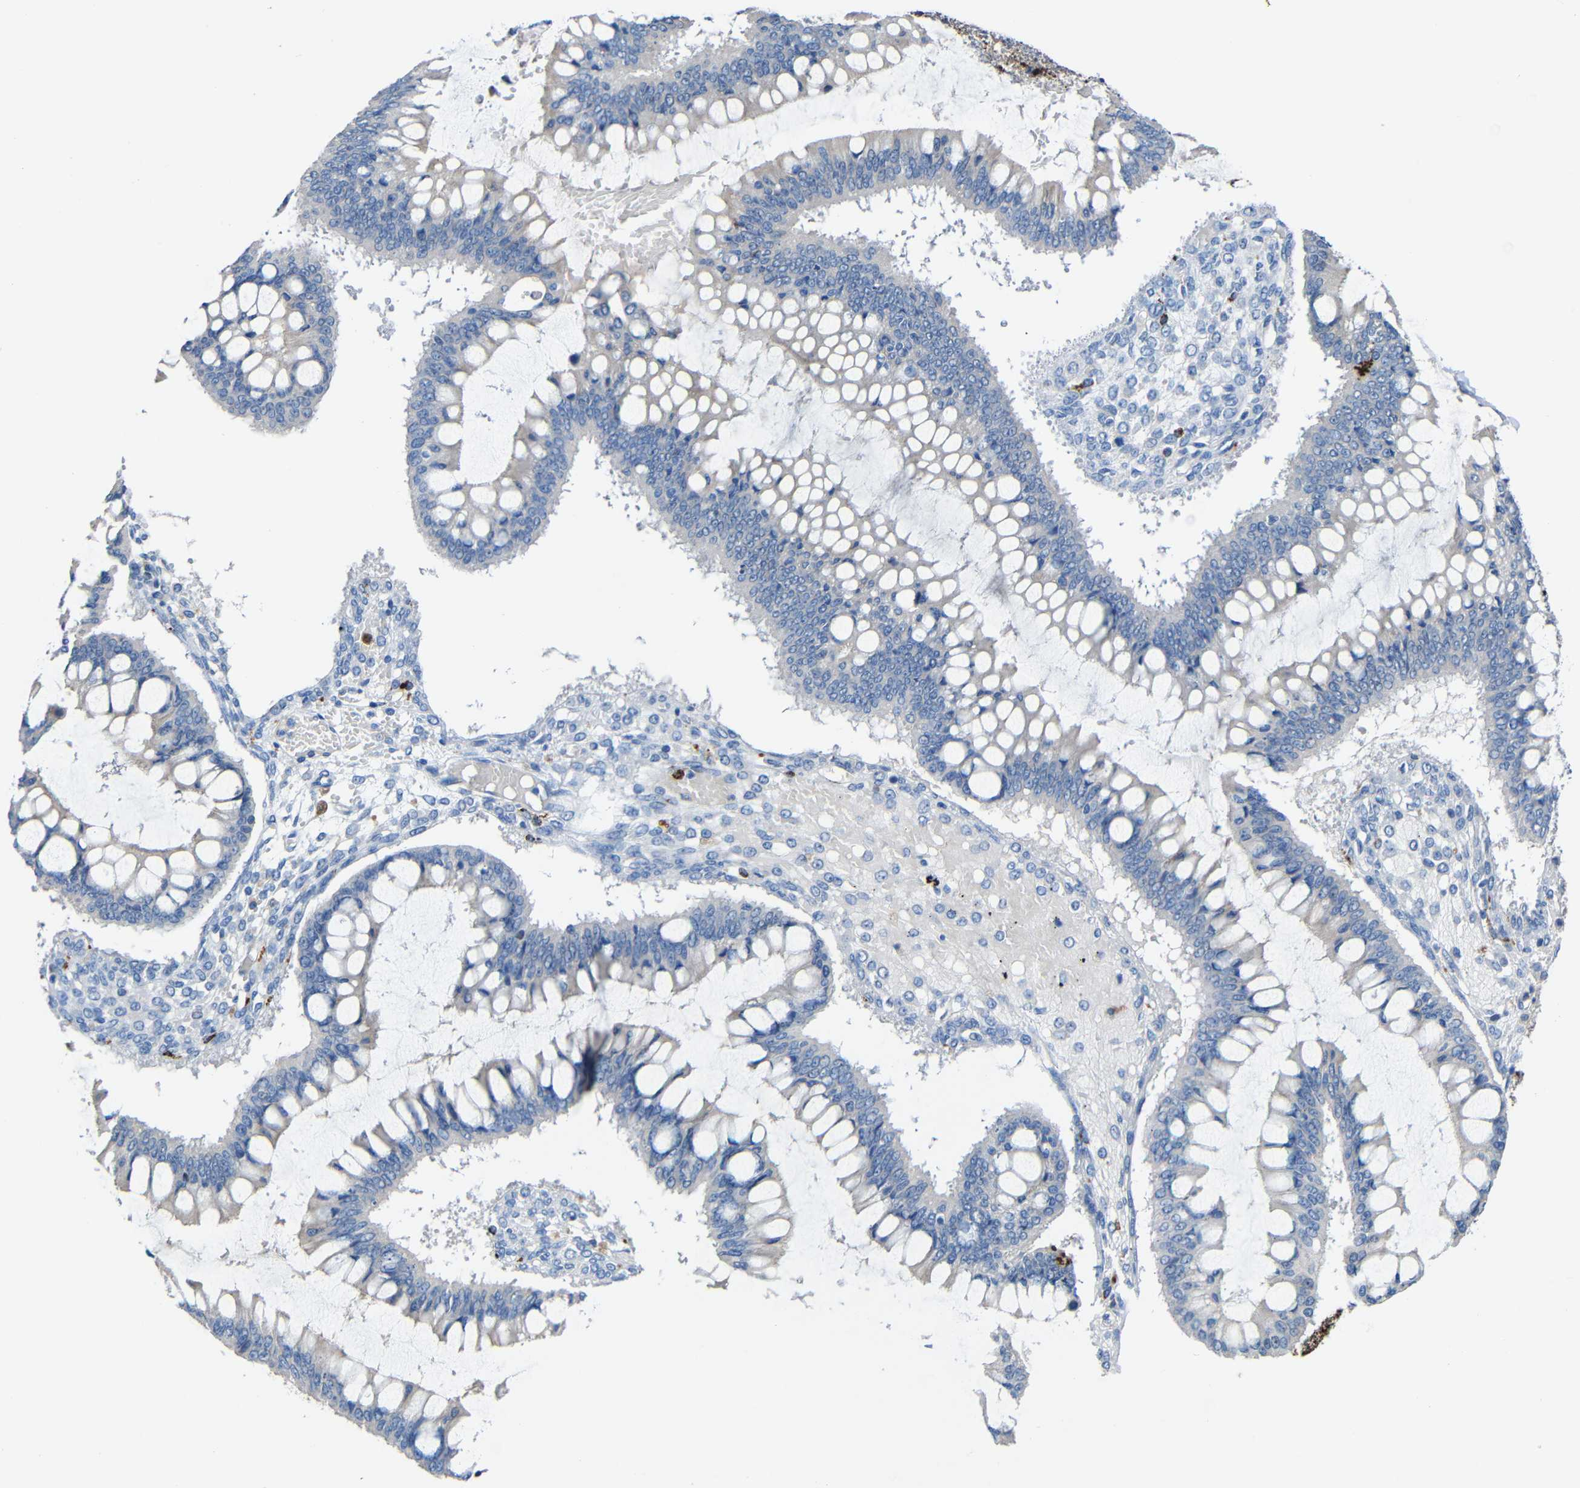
{"staining": {"intensity": "weak", "quantity": ">75%", "location": "cytoplasmic/membranous"}, "tissue": "ovarian cancer", "cell_type": "Tumor cells", "image_type": "cancer", "snomed": [{"axis": "morphology", "description": "Cystadenocarcinoma, mucinous, NOS"}, {"axis": "topography", "description": "Ovary"}], "caption": "Protein staining of ovarian mucinous cystadenocarcinoma tissue reveals weak cytoplasmic/membranous expression in approximately >75% of tumor cells. The protein of interest is shown in brown color, while the nuclei are stained blue.", "gene": "HLA-DMA", "patient": {"sex": "female", "age": 73}}